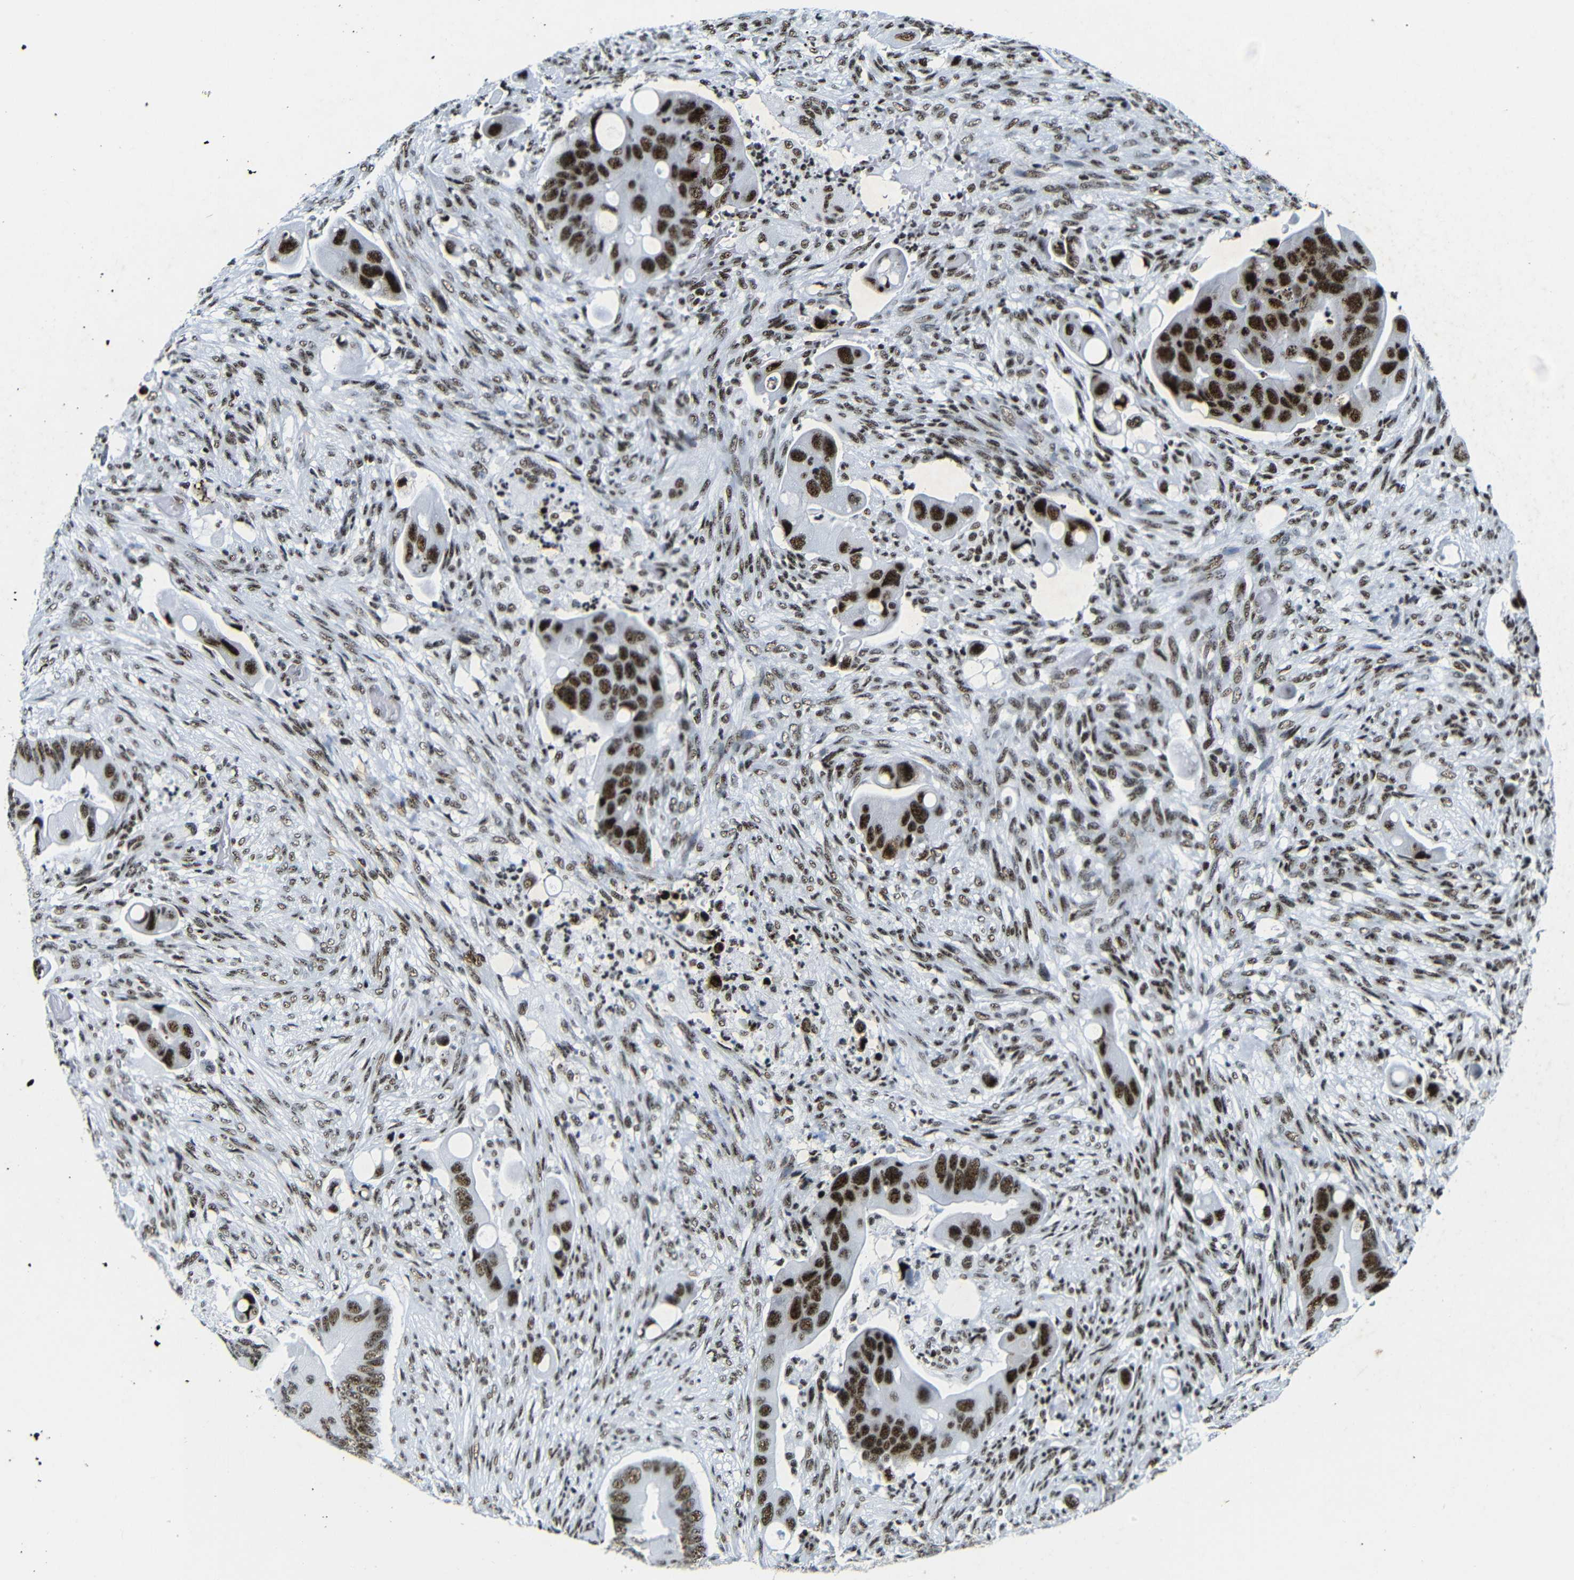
{"staining": {"intensity": "strong", "quantity": ">75%", "location": "nuclear"}, "tissue": "colorectal cancer", "cell_type": "Tumor cells", "image_type": "cancer", "snomed": [{"axis": "morphology", "description": "Adenocarcinoma, NOS"}, {"axis": "topography", "description": "Rectum"}], "caption": "Approximately >75% of tumor cells in colorectal adenocarcinoma display strong nuclear protein expression as visualized by brown immunohistochemical staining.", "gene": "SRSF1", "patient": {"sex": "female", "age": 57}}